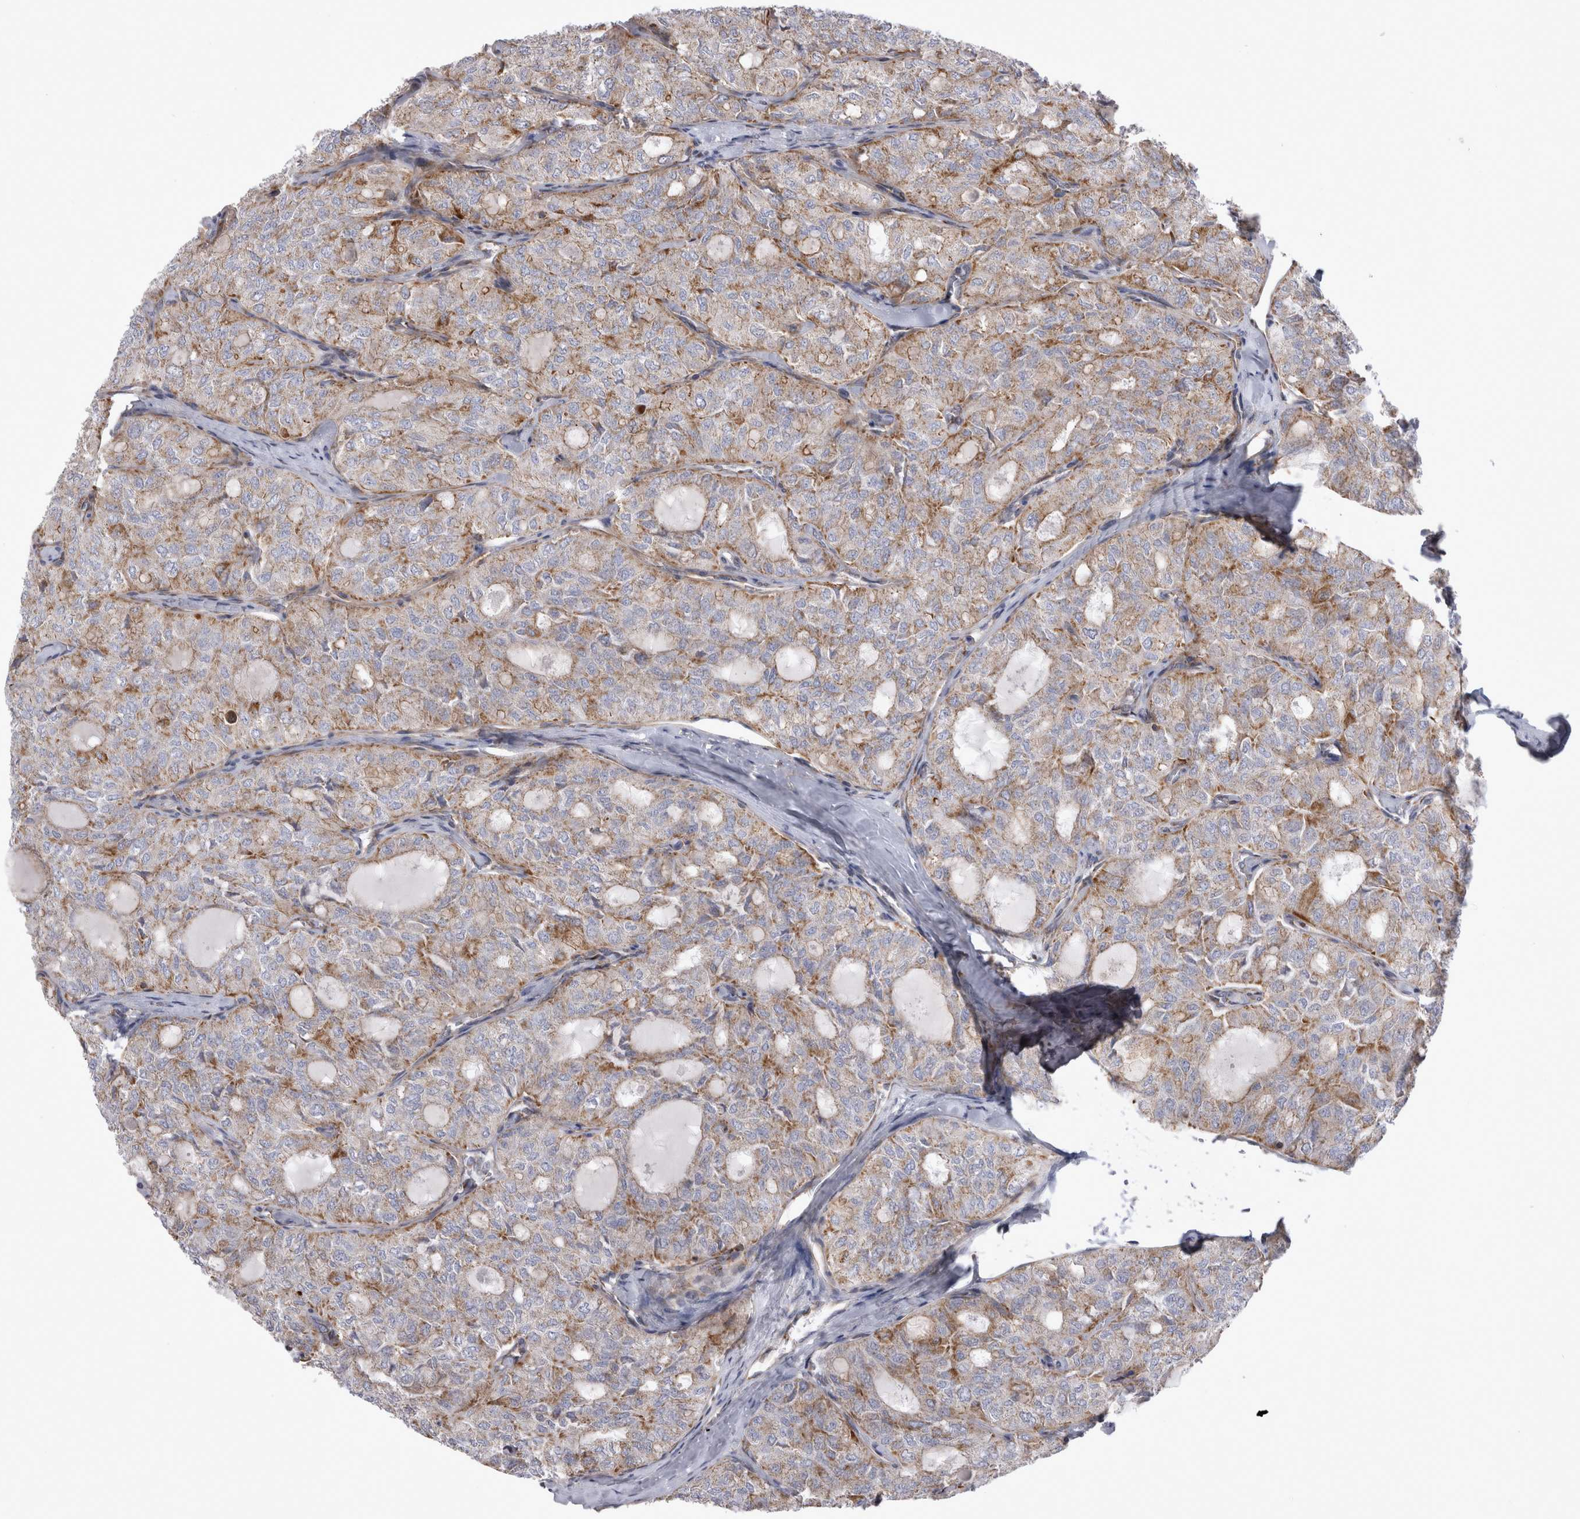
{"staining": {"intensity": "moderate", "quantity": "25%-75%", "location": "cytoplasmic/membranous"}, "tissue": "thyroid cancer", "cell_type": "Tumor cells", "image_type": "cancer", "snomed": [{"axis": "morphology", "description": "Follicular adenoma carcinoma, NOS"}, {"axis": "topography", "description": "Thyroid gland"}], "caption": "Thyroid follicular adenoma carcinoma was stained to show a protein in brown. There is medium levels of moderate cytoplasmic/membranous expression in about 25%-75% of tumor cells.", "gene": "TSPOAP1", "patient": {"sex": "male", "age": 75}}